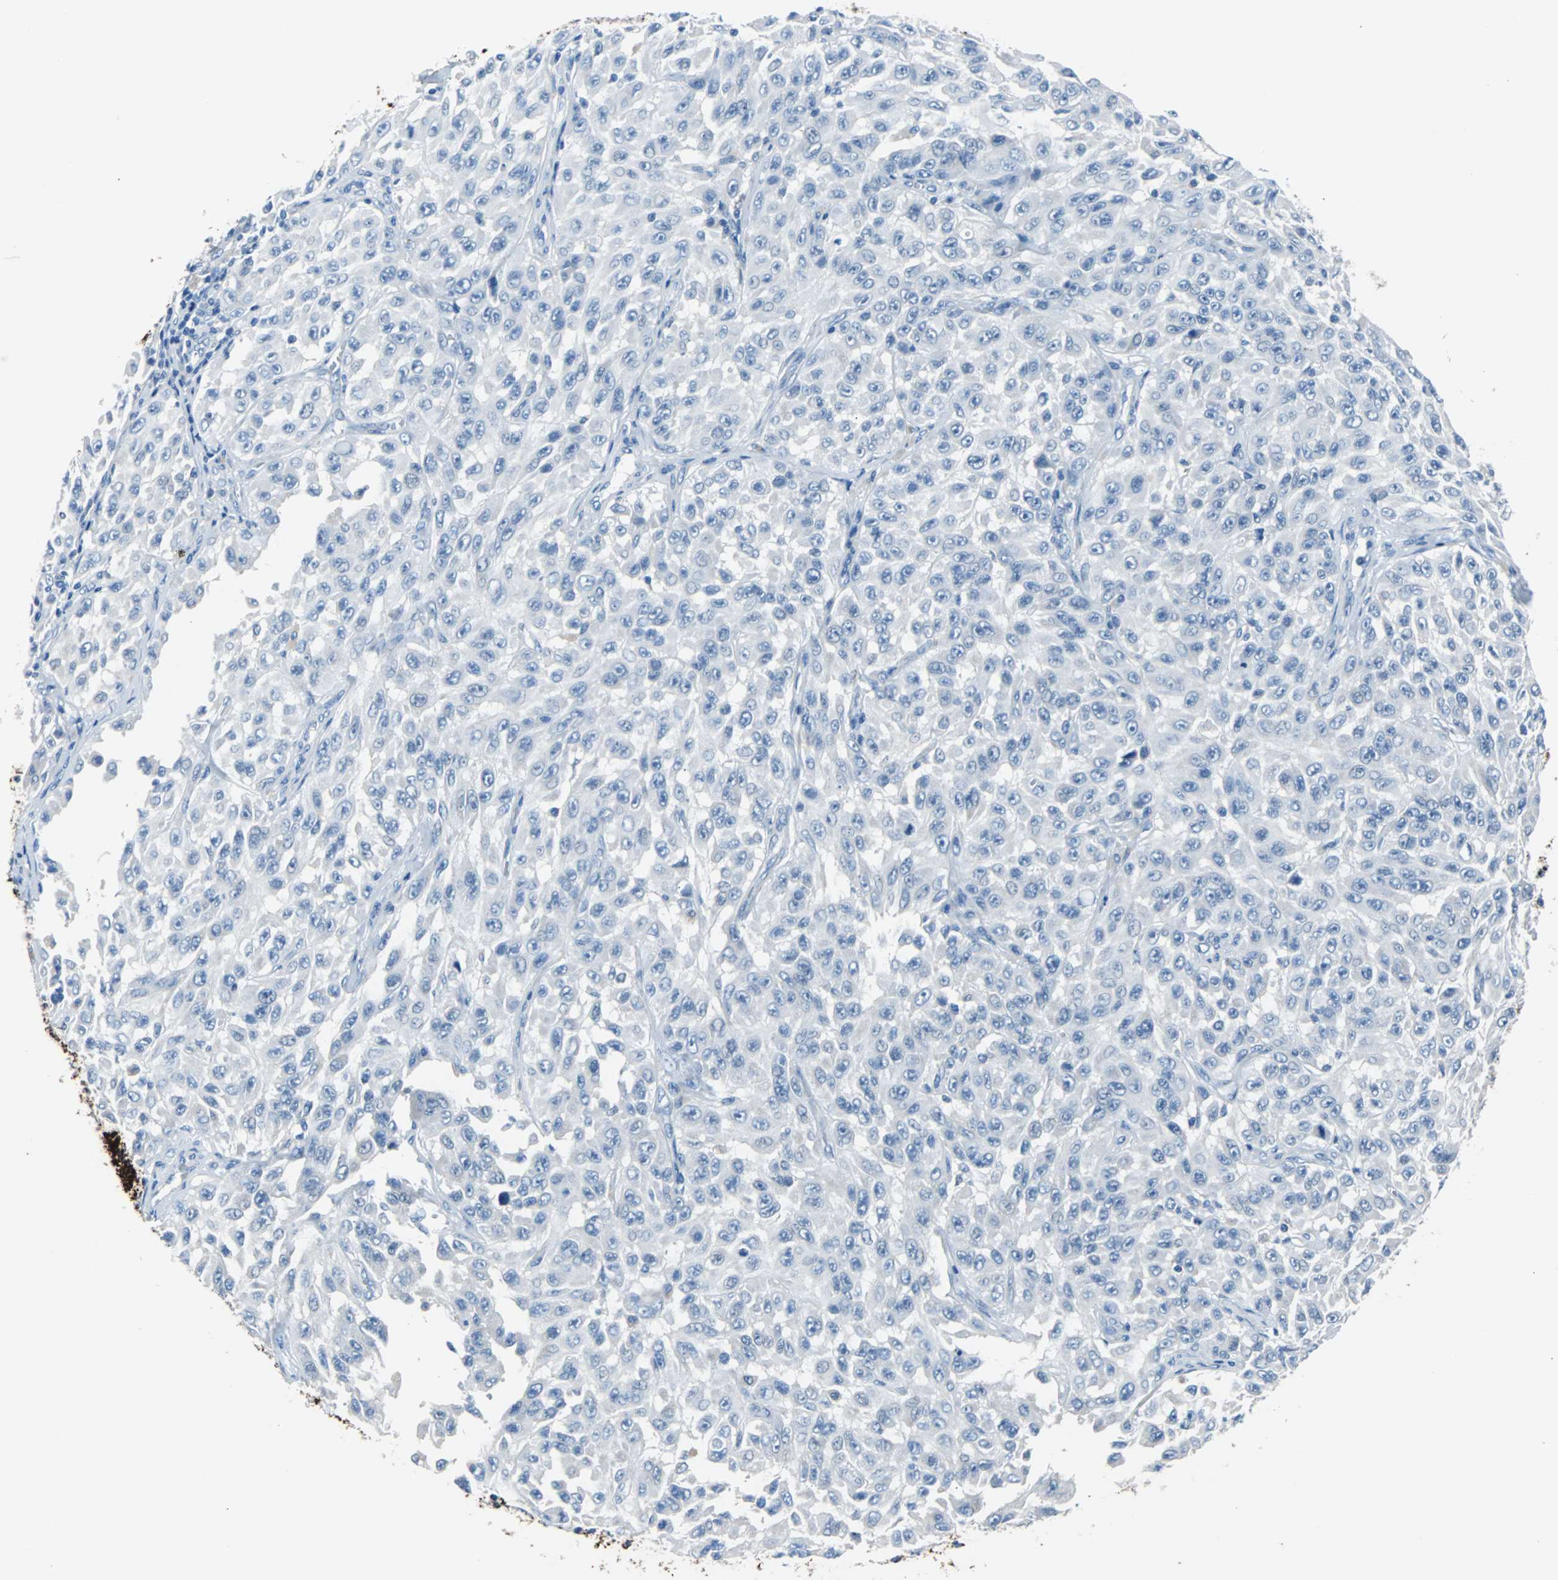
{"staining": {"intensity": "negative", "quantity": "none", "location": "none"}, "tissue": "melanoma", "cell_type": "Tumor cells", "image_type": "cancer", "snomed": [{"axis": "morphology", "description": "Malignant melanoma, NOS"}, {"axis": "topography", "description": "Skin"}], "caption": "Tumor cells are negative for brown protein staining in melanoma.", "gene": "KRT7", "patient": {"sex": "male", "age": 30}}